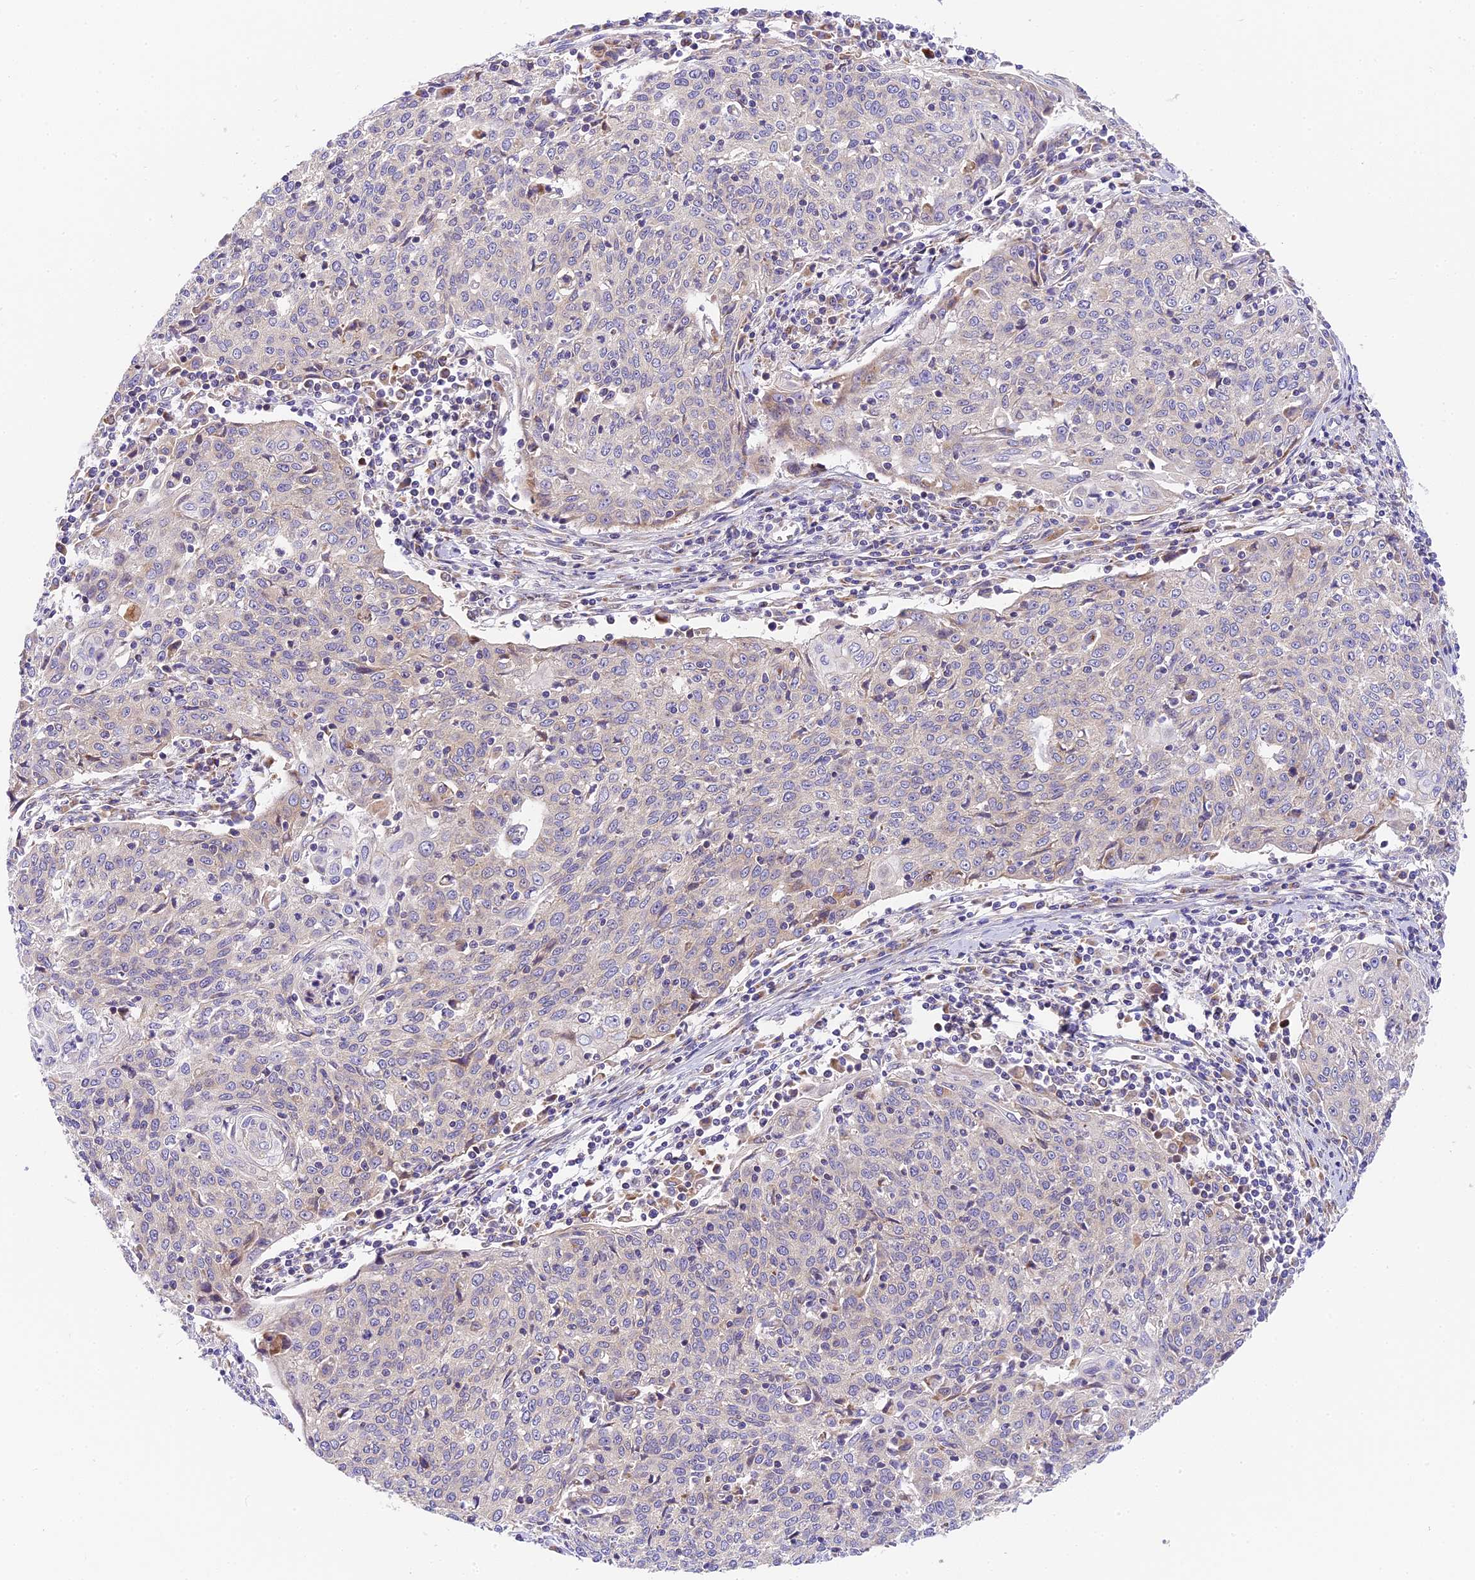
{"staining": {"intensity": "negative", "quantity": "none", "location": "none"}, "tissue": "cervical cancer", "cell_type": "Tumor cells", "image_type": "cancer", "snomed": [{"axis": "morphology", "description": "Squamous cell carcinoma, NOS"}, {"axis": "topography", "description": "Cervix"}], "caption": "Immunohistochemistry photomicrograph of neoplastic tissue: human cervical squamous cell carcinoma stained with DAB (3,3'-diaminobenzidine) shows no significant protein expression in tumor cells.", "gene": "MRAS", "patient": {"sex": "female", "age": 48}}